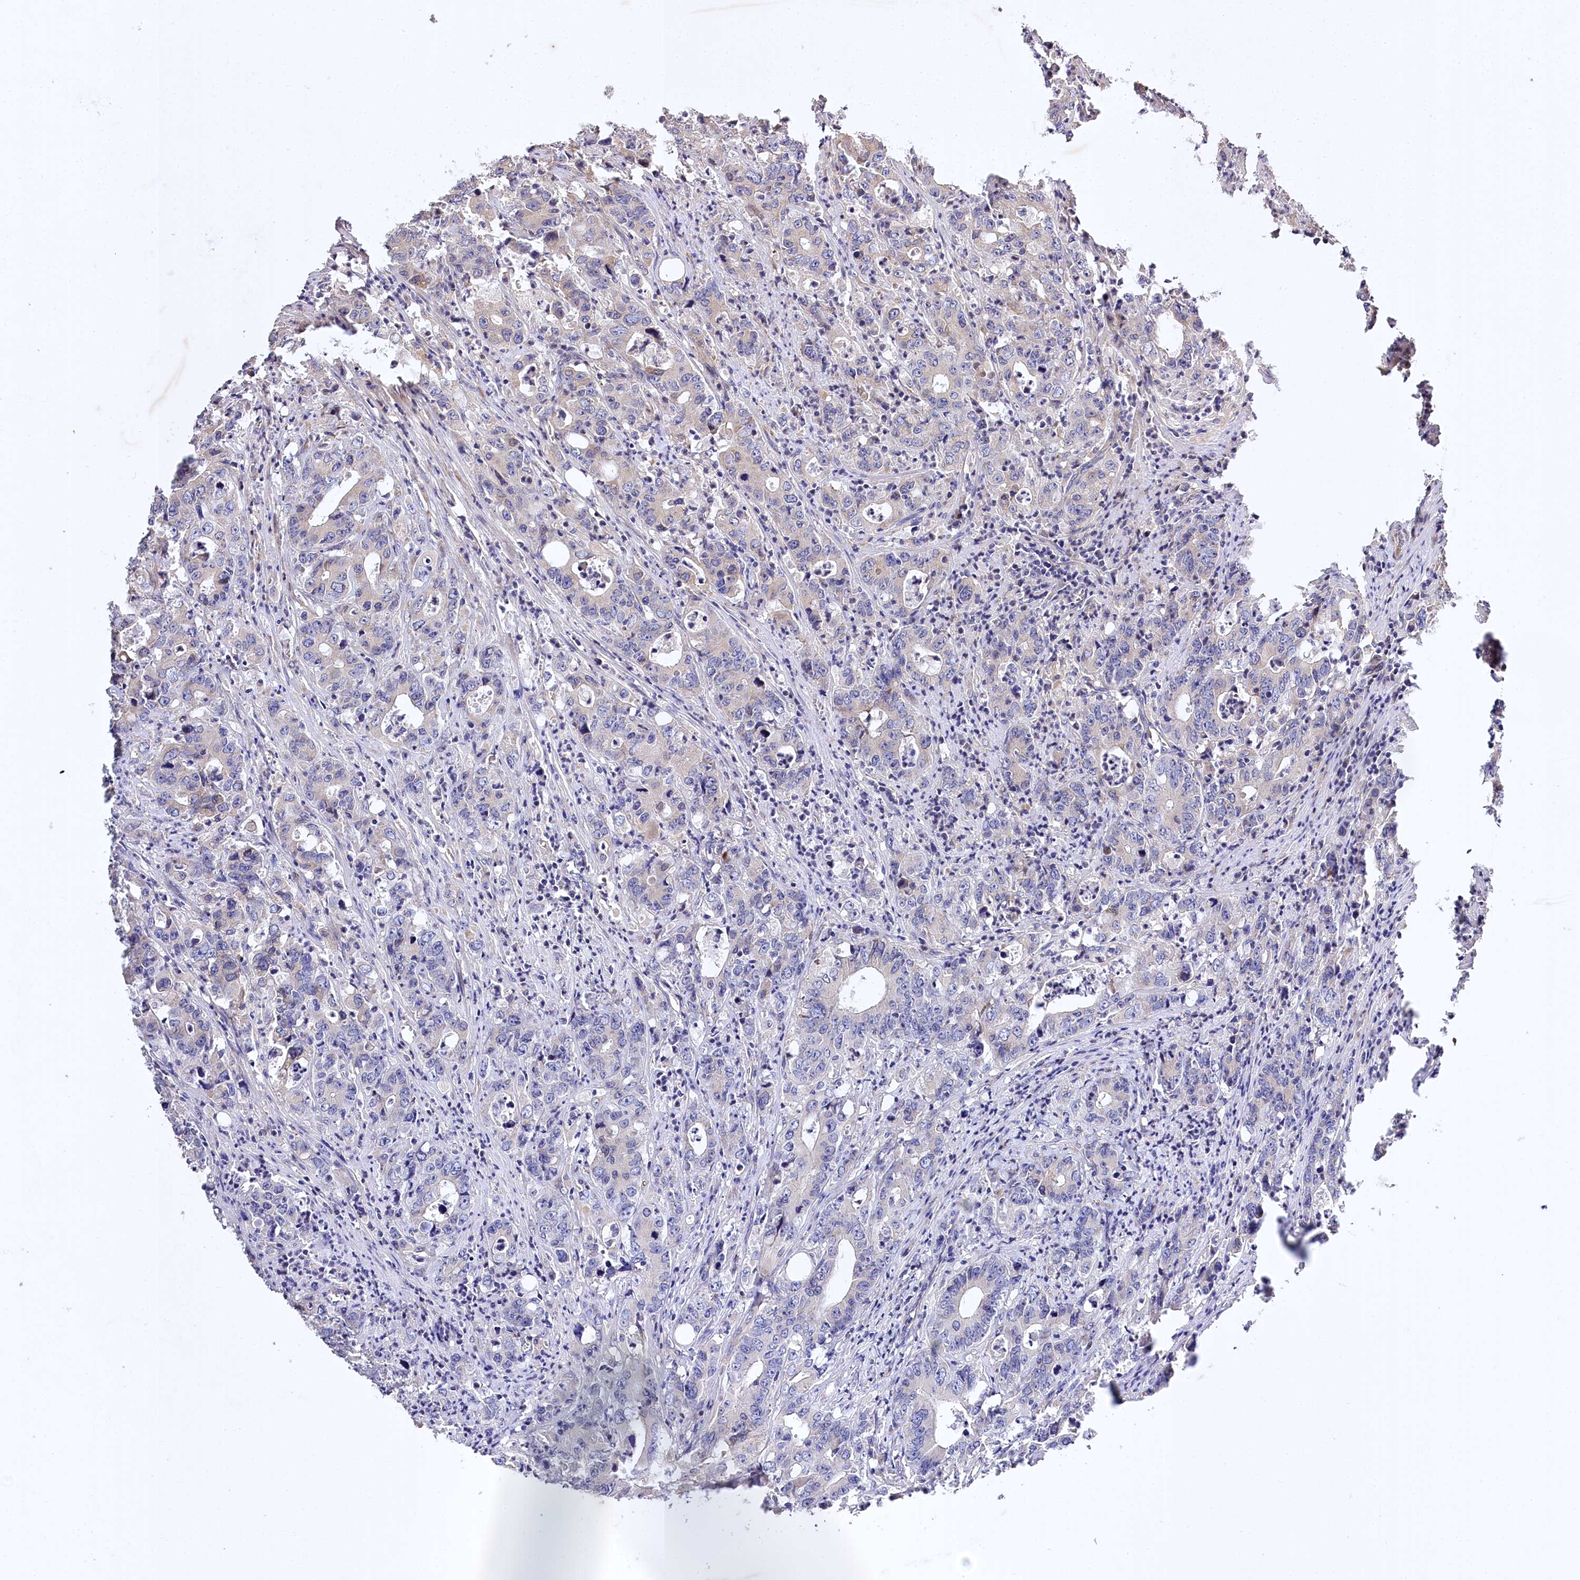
{"staining": {"intensity": "negative", "quantity": "none", "location": "none"}, "tissue": "colorectal cancer", "cell_type": "Tumor cells", "image_type": "cancer", "snomed": [{"axis": "morphology", "description": "Adenocarcinoma, NOS"}, {"axis": "topography", "description": "Colon"}], "caption": "Immunohistochemistry (IHC) histopathology image of neoplastic tissue: human colorectal cancer (adenocarcinoma) stained with DAB shows no significant protein staining in tumor cells.", "gene": "TRUB1", "patient": {"sex": "female", "age": 75}}